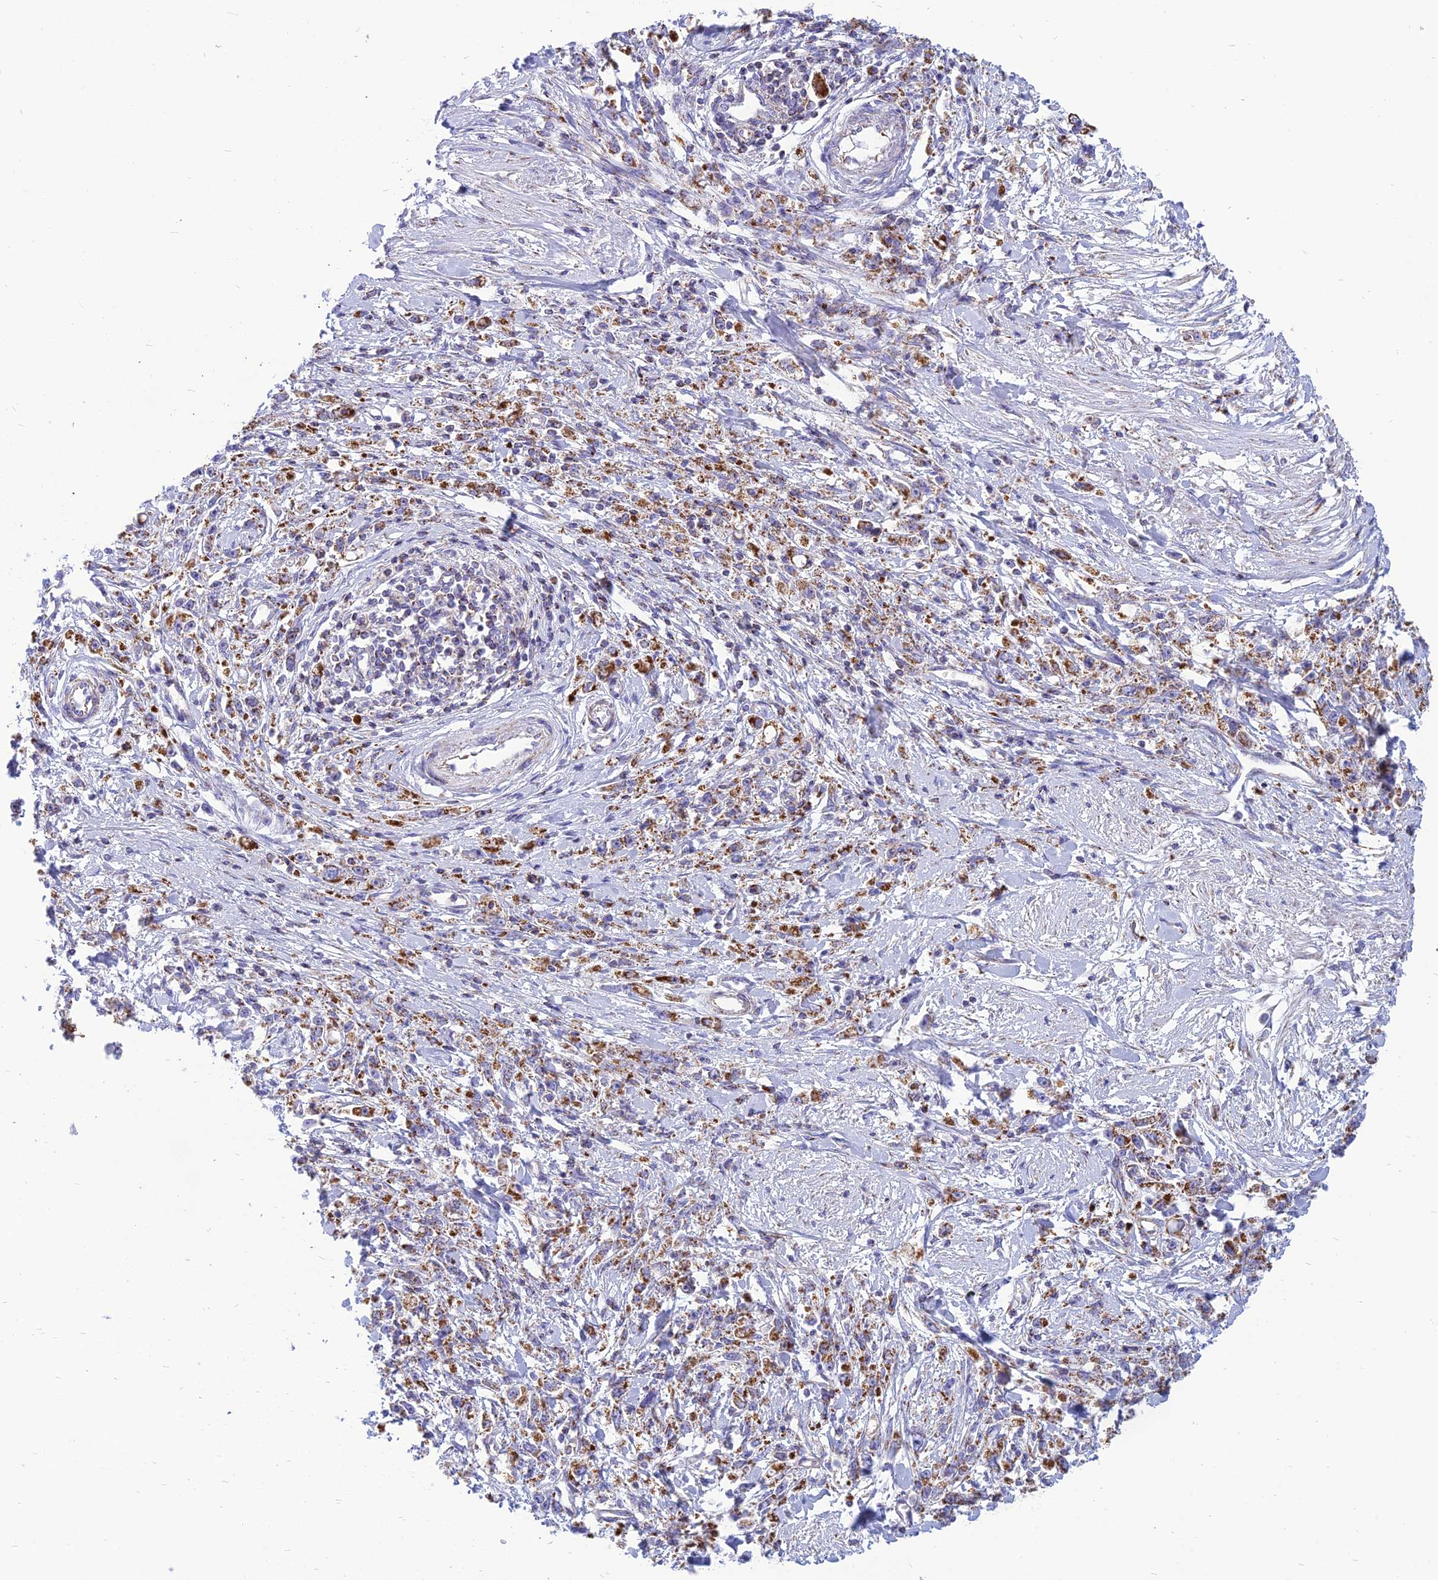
{"staining": {"intensity": "moderate", "quantity": ">75%", "location": "cytoplasmic/membranous"}, "tissue": "stomach cancer", "cell_type": "Tumor cells", "image_type": "cancer", "snomed": [{"axis": "morphology", "description": "Adenocarcinoma, NOS"}, {"axis": "topography", "description": "Stomach"}], "caption": "This photomicrograph reveals immunohistochemistry (IHC) staining of stomach cancer, with medium moderate cytoplasmic/membranous staining in approximately >75% of tumor cells.", "gene": "PACC1", "patient": {"sex": "female", "age": 59}}